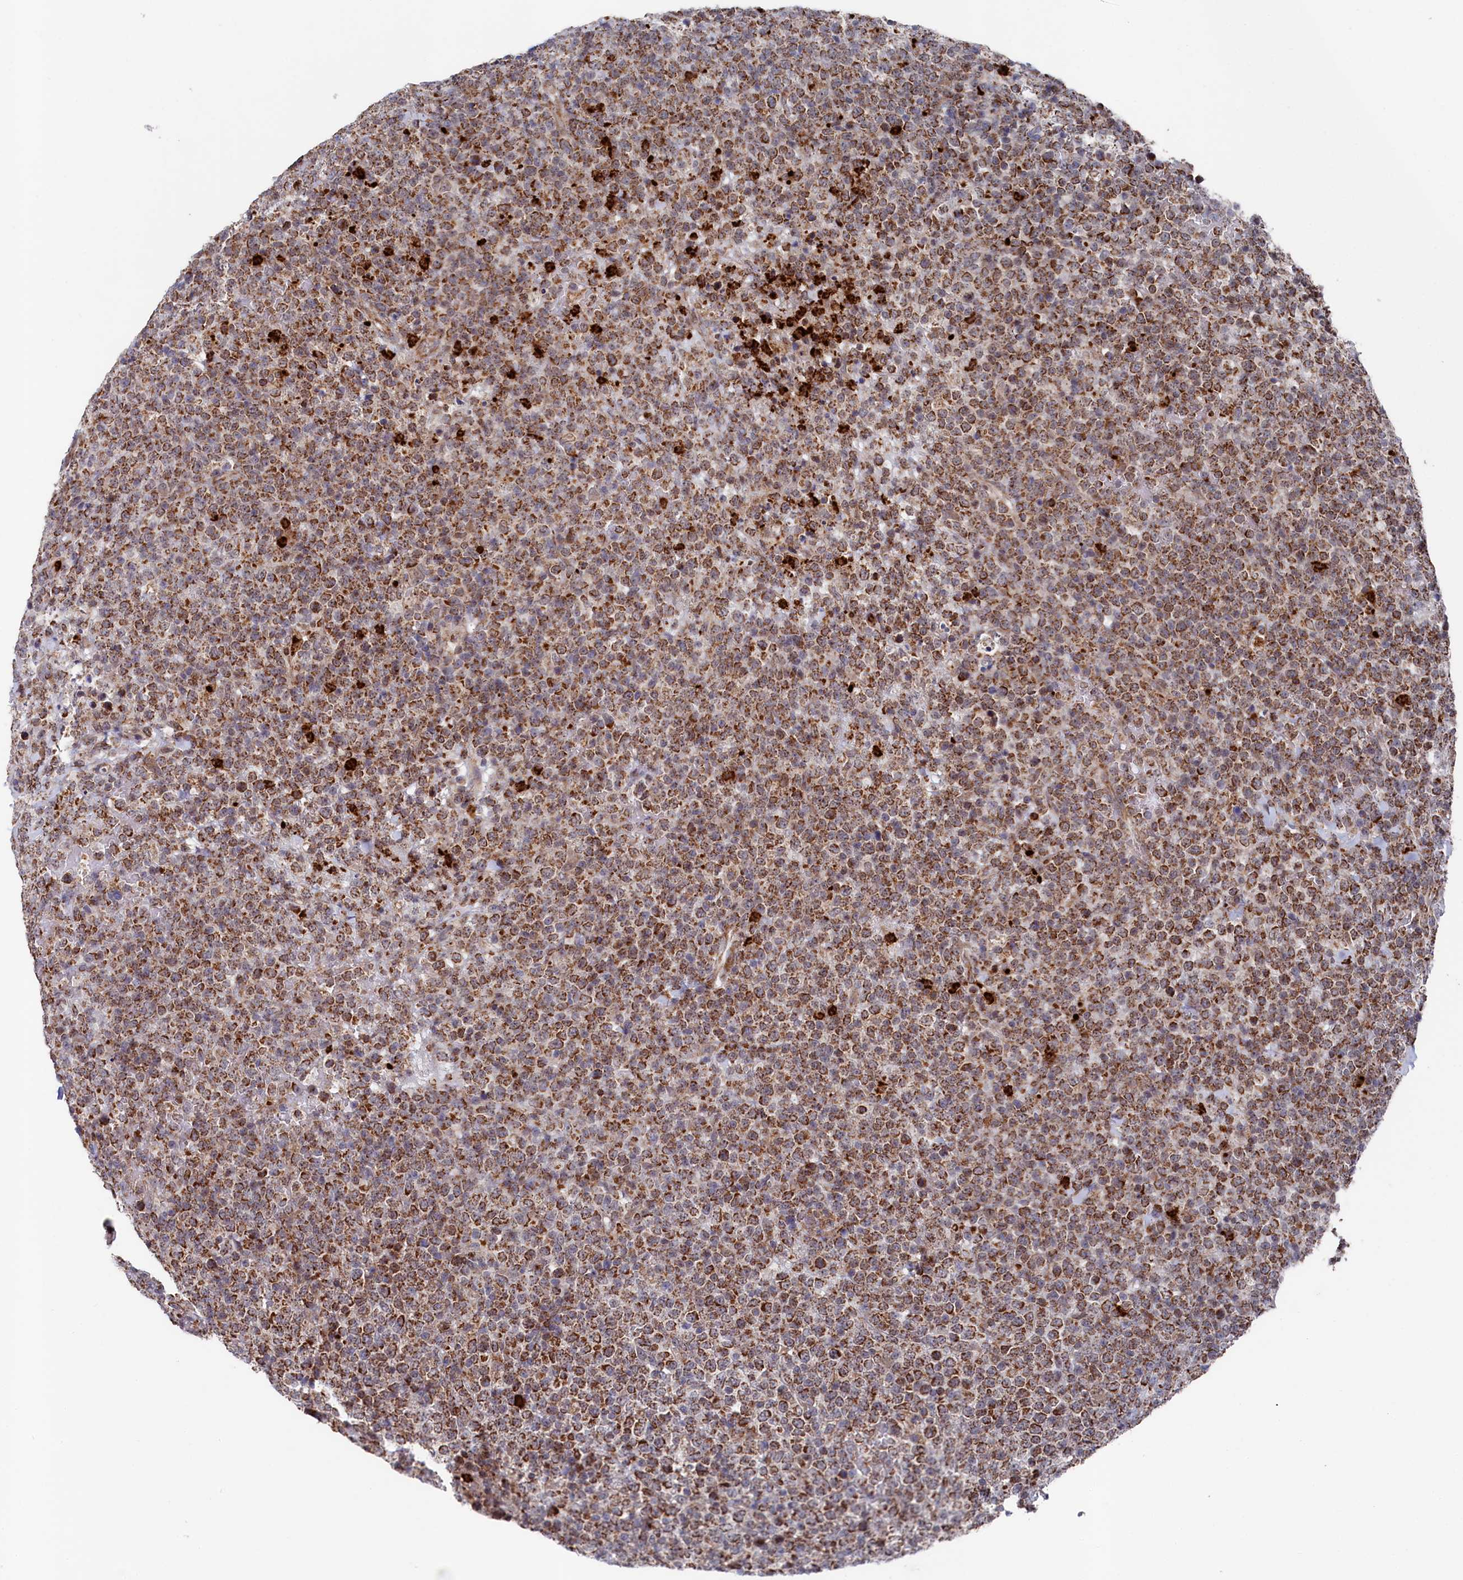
{"staining": {"intensity": "moderate", "quantity": ">75%", "location": "cytoplasmic/membranous"}, "tissue": "lymphoma", "cell_type": "Tumor cells", "image_type": "cancer", "snomed": [{"axis": "morphology", "description": "Malignant lymphoma, non-Hodgkin's type, High grade"}, {"axis": "topography", "description": "Colon"}], "caption": "Malignant lymphoma, non-Hodgkin's type (high-grade) stained for a protein demonstrates moderate cytoplasmic/membranous positivity in tumor cells.", "gene": "CHCHD1", "patient": {"sex": "female", "age": 53}}